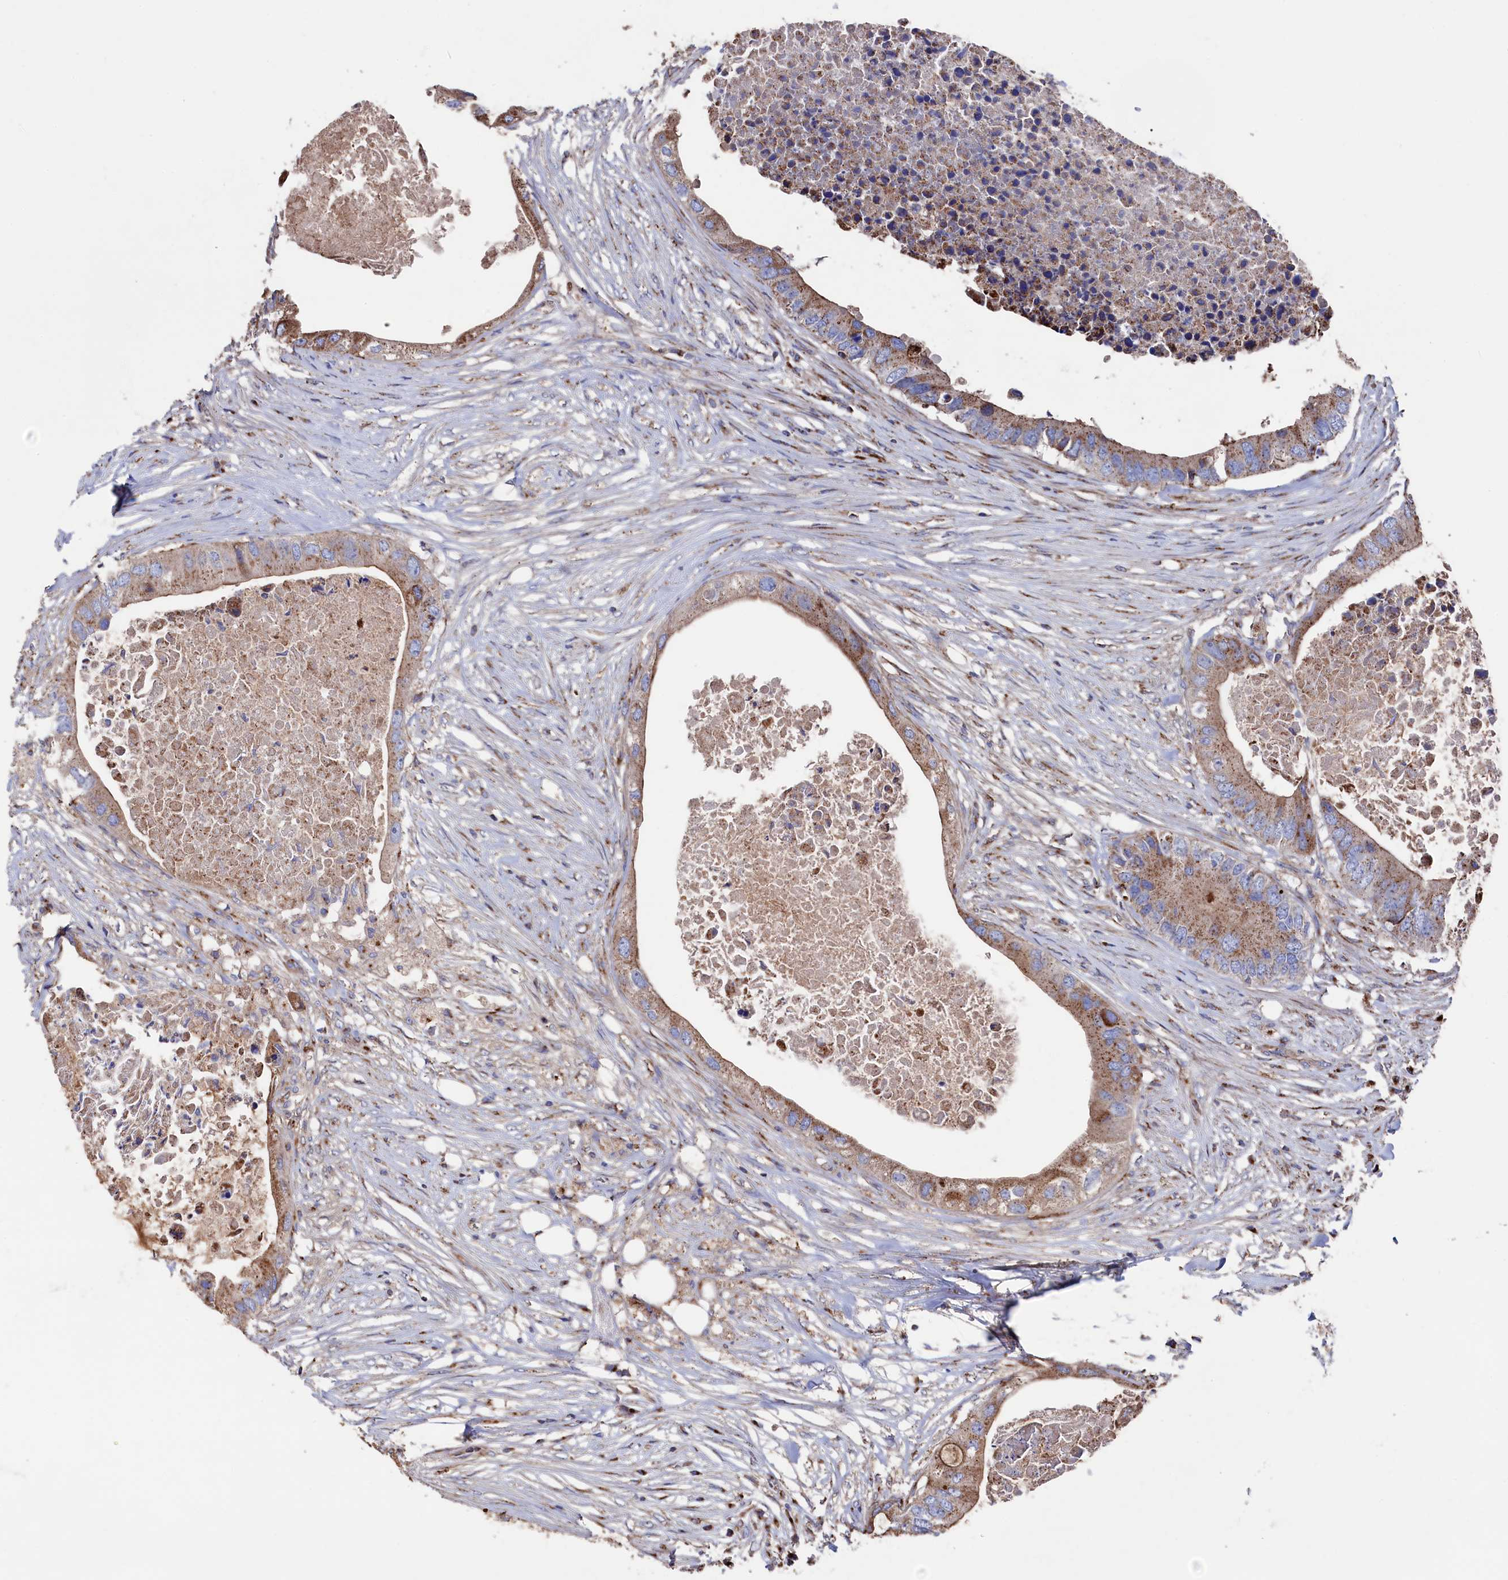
{"staining": {"intensity": "moderate", "quantity": ">75%", "location": "cytoplasmic/membranous"}, "tissue": "colorectal cancer", "cell_type": "Tumor cells", "image_type": "cancer", "snomed": [{"axis": "morphology", "description": "Adenocarcinoma, NOS"}, {"axis": "topography", "description": "Colon"}], "caption": "Colorectal cancer (adenocarcinoma) stained with a protein marker reveals moderate staining in tumor cells.", "gene": "PRRC1", "patient": {"sex": "male", "age": 71}}